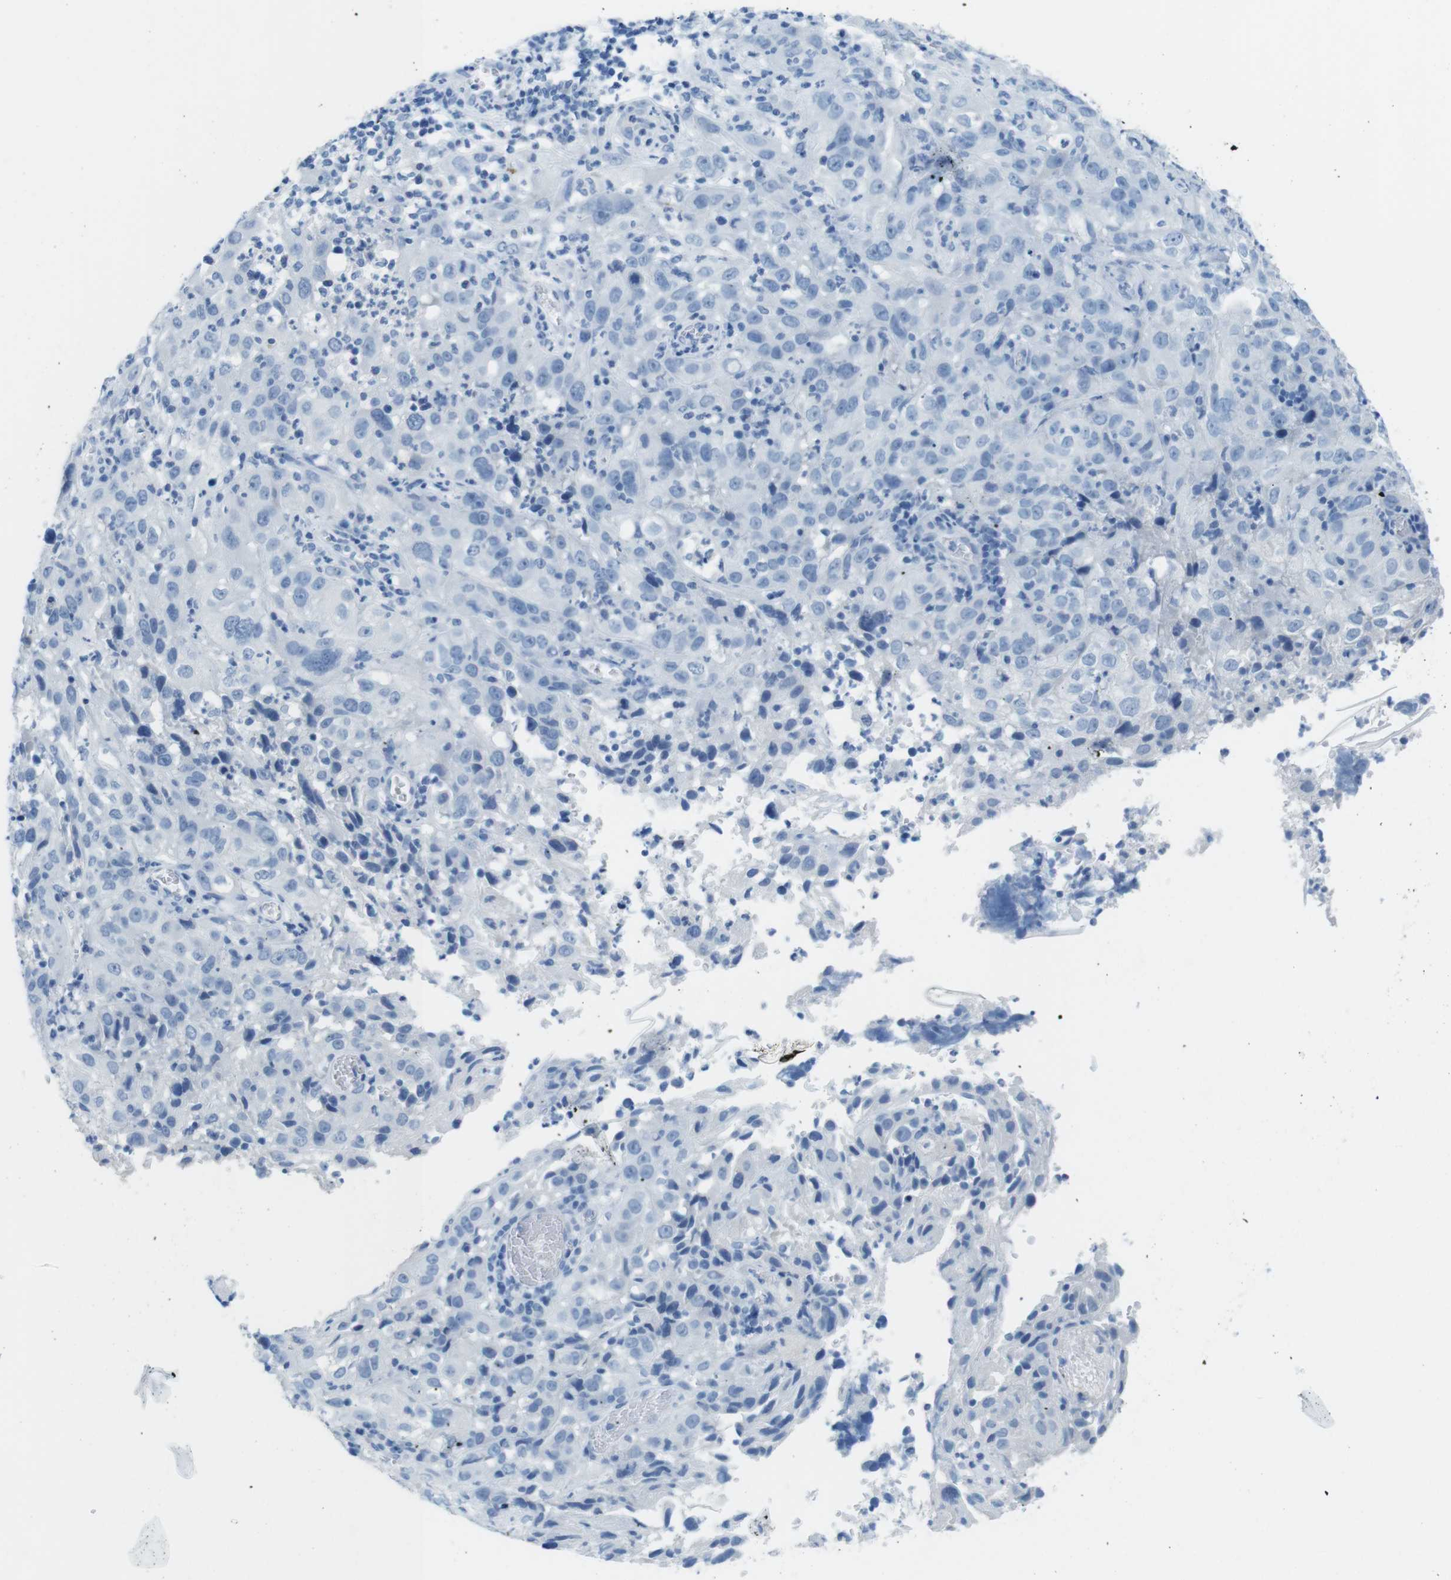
{"staining": {"intensity": "negative", "quantity": "none", "location": "none"}, "tissue": "cervical cancer", "cell_type": "Tumor cells", "image_type": "cancer", "snomed": [{"axis": "morphology", "description": "Squamous cell carcinoma, NOS"}, {"axis": "topography", "description": "Cervix"}], "caption": "Immunohistochemistry (IHC) of cervical cancer reveals no expression in tumor cells.", "gene": "GAP43", "patient": {"sex": "female", "age": 32}}